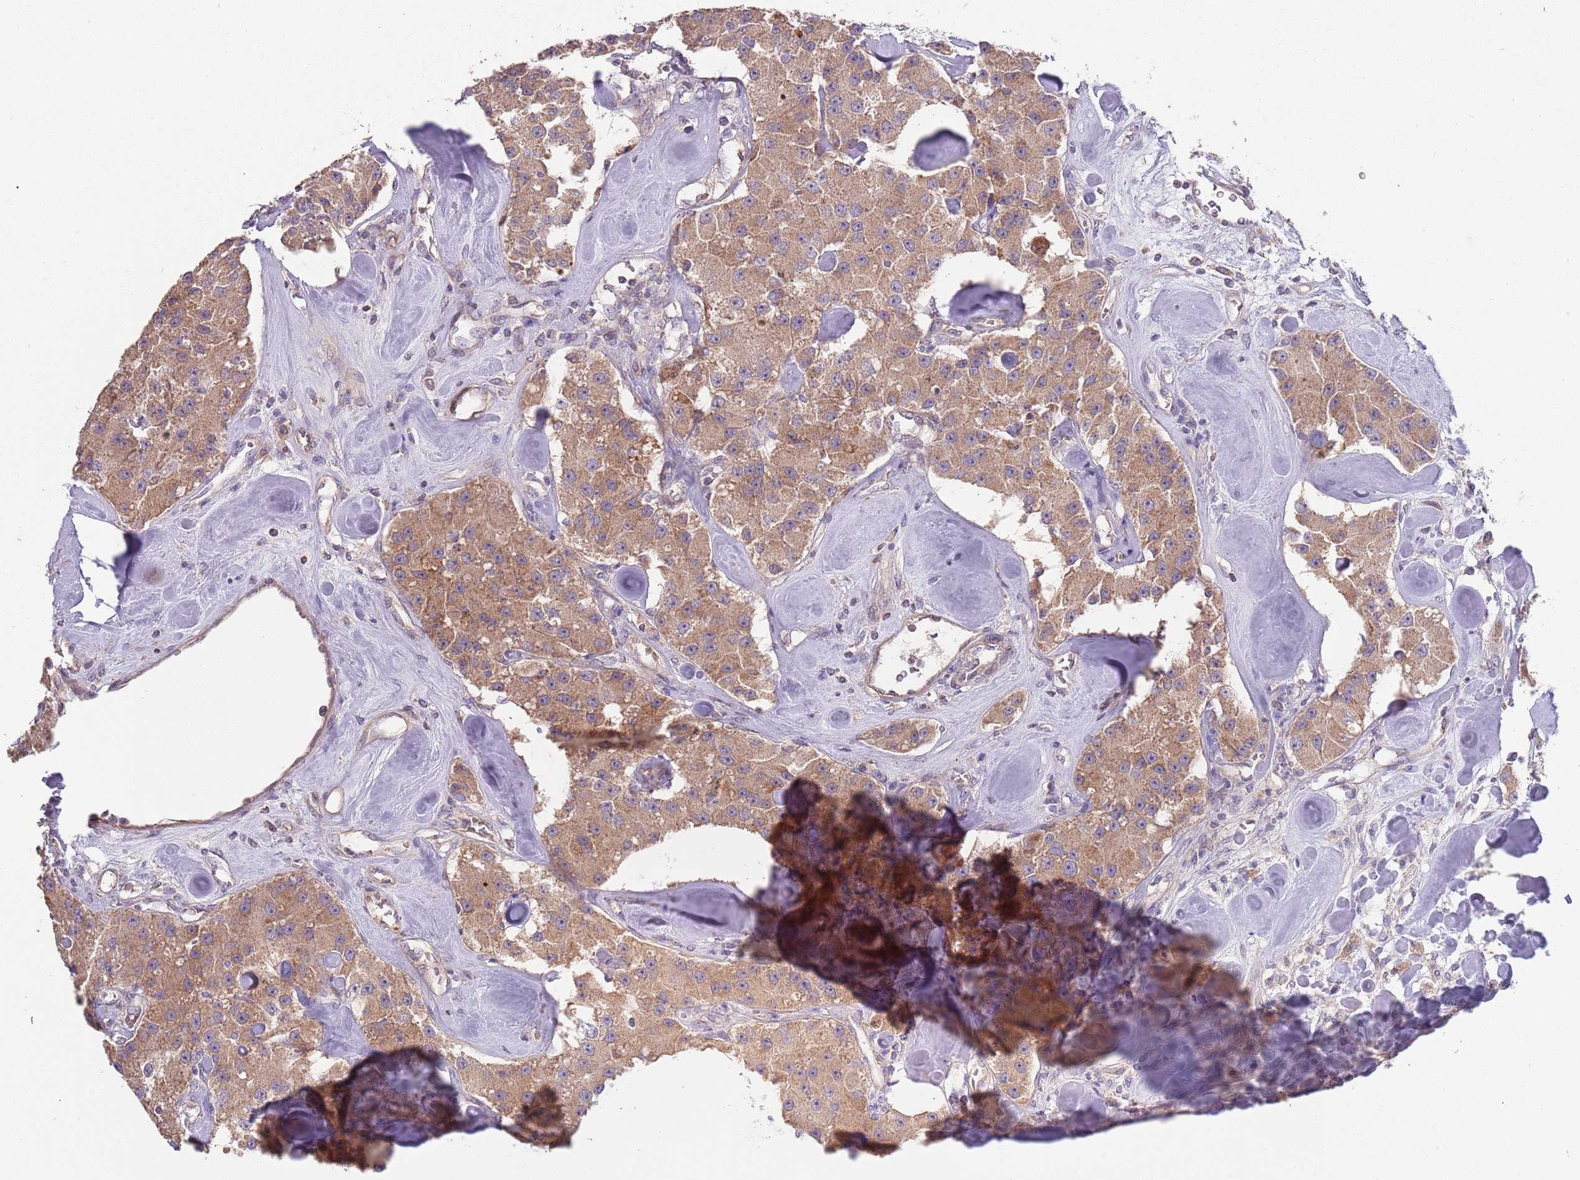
{"staining": {"intensity": "moderate", "quantity": ">75%", "location": "cytoplasmic/membranous"}, "tissue": "carcinoid", "cell_type": "Tumor cells", "image_type": "cancer", "snomed": [{"axis": "morphology", "description": "Carcinoid, malignant, NOS"}, {"axis": "topography", "description": "Pancreas"}], "caption": "Brown immunohistochemical staining in carcinoid (malignant) exhibits moderate cytoplasmic/membranous expression in about >75% of tumor cells.", "gene": "ABCC10", "patient": {"sex": "male", "age": 41}}